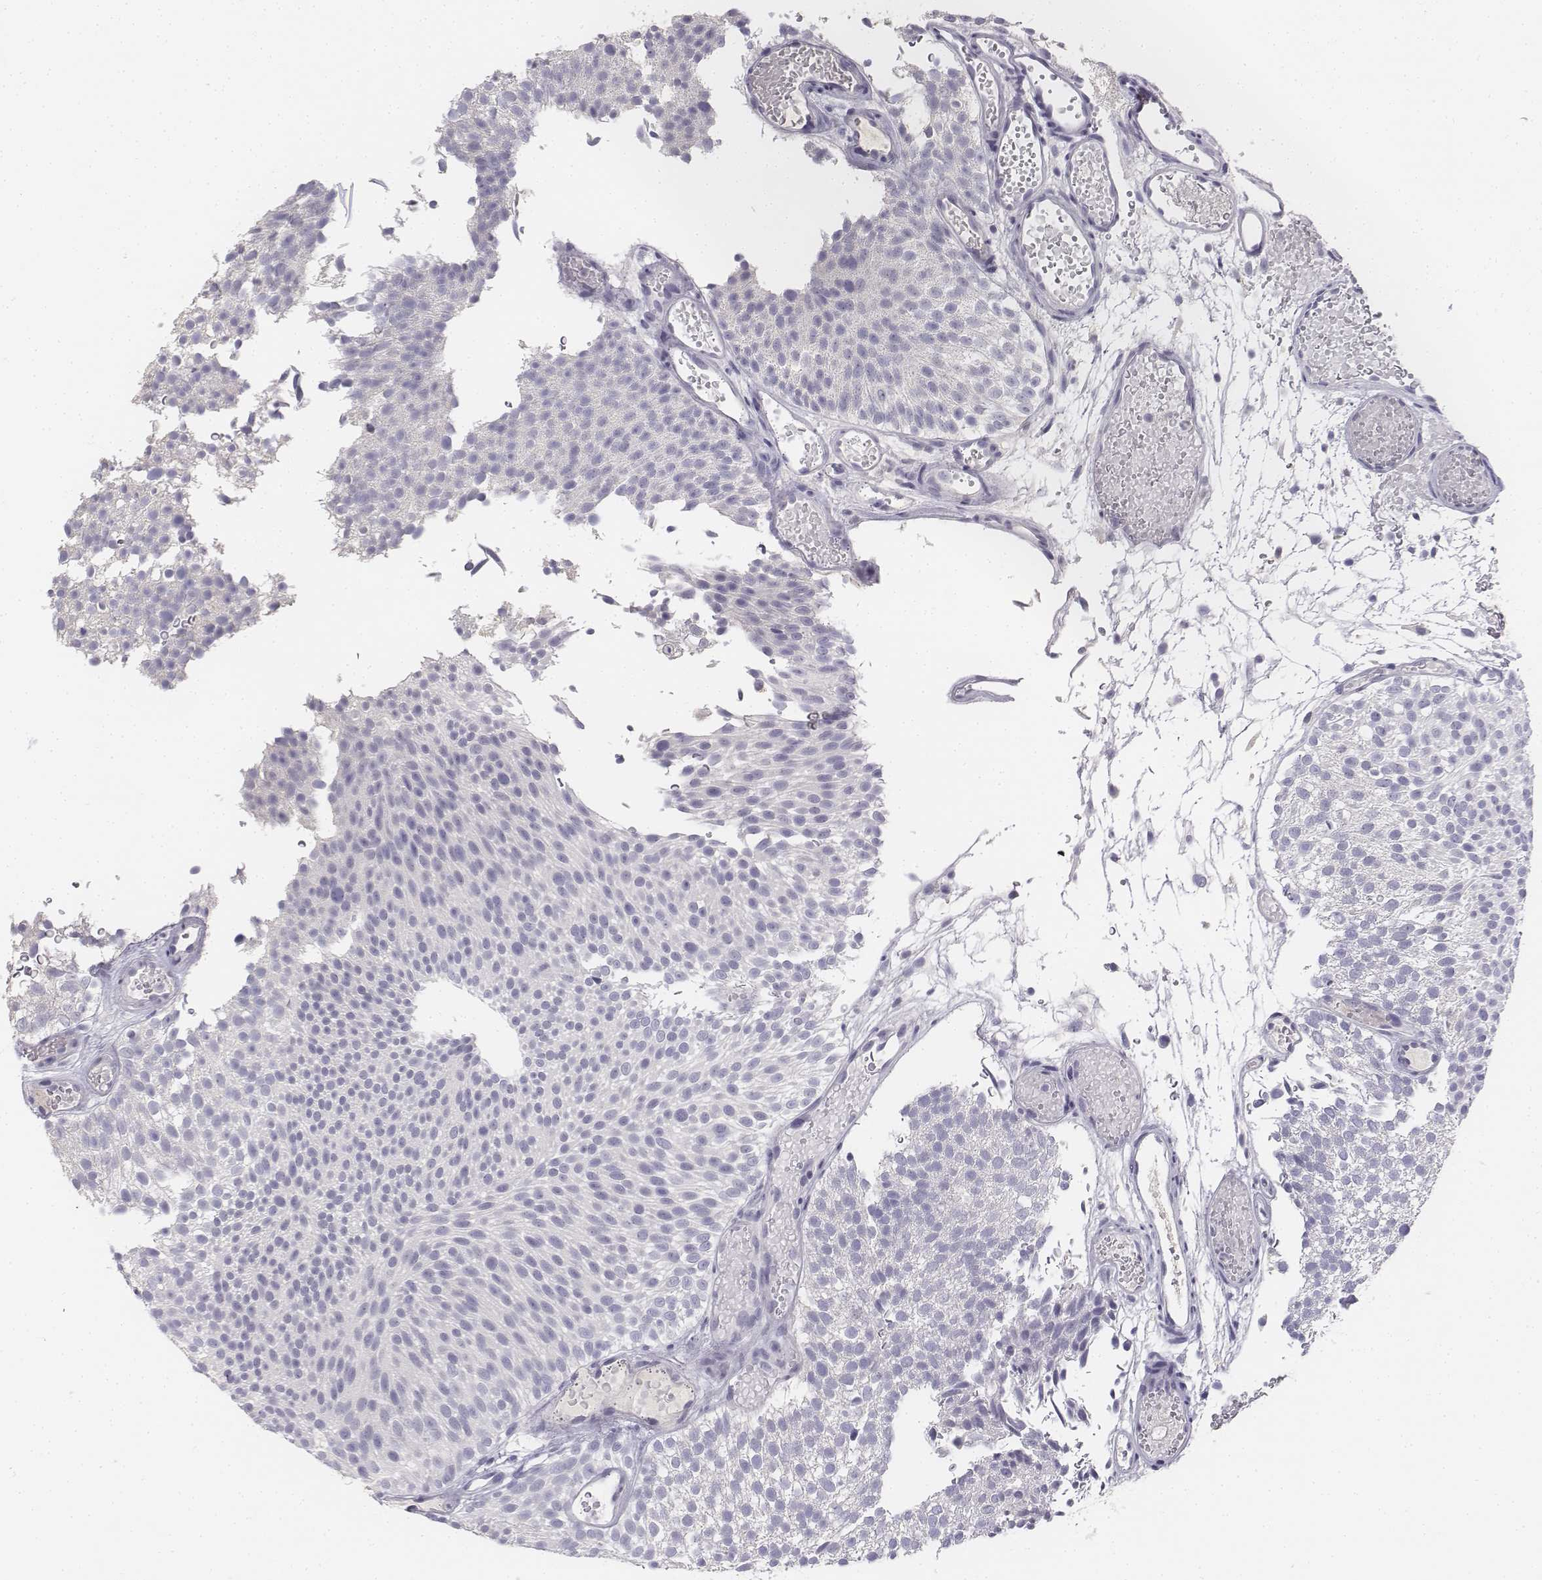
{"staining": {"intensity": "negative", "quantity": "none", "location": "none"}, "tissue": "urothelial cancer", "cell_type": "Tumor cells", "image_type": "cancer", "snomed": [{"axis": "morphology", "description": "Urothelial carcinoma, Low grade"}, {"axis": "topography", "description": "Urinary bladder"}], "caption": "Immunohistochemistry of human urothelial carcinoma (low-grade) shows no positivity in tumor cells.", "gene": "UCN2", "patient": {"sex": "male", "age": 78}}